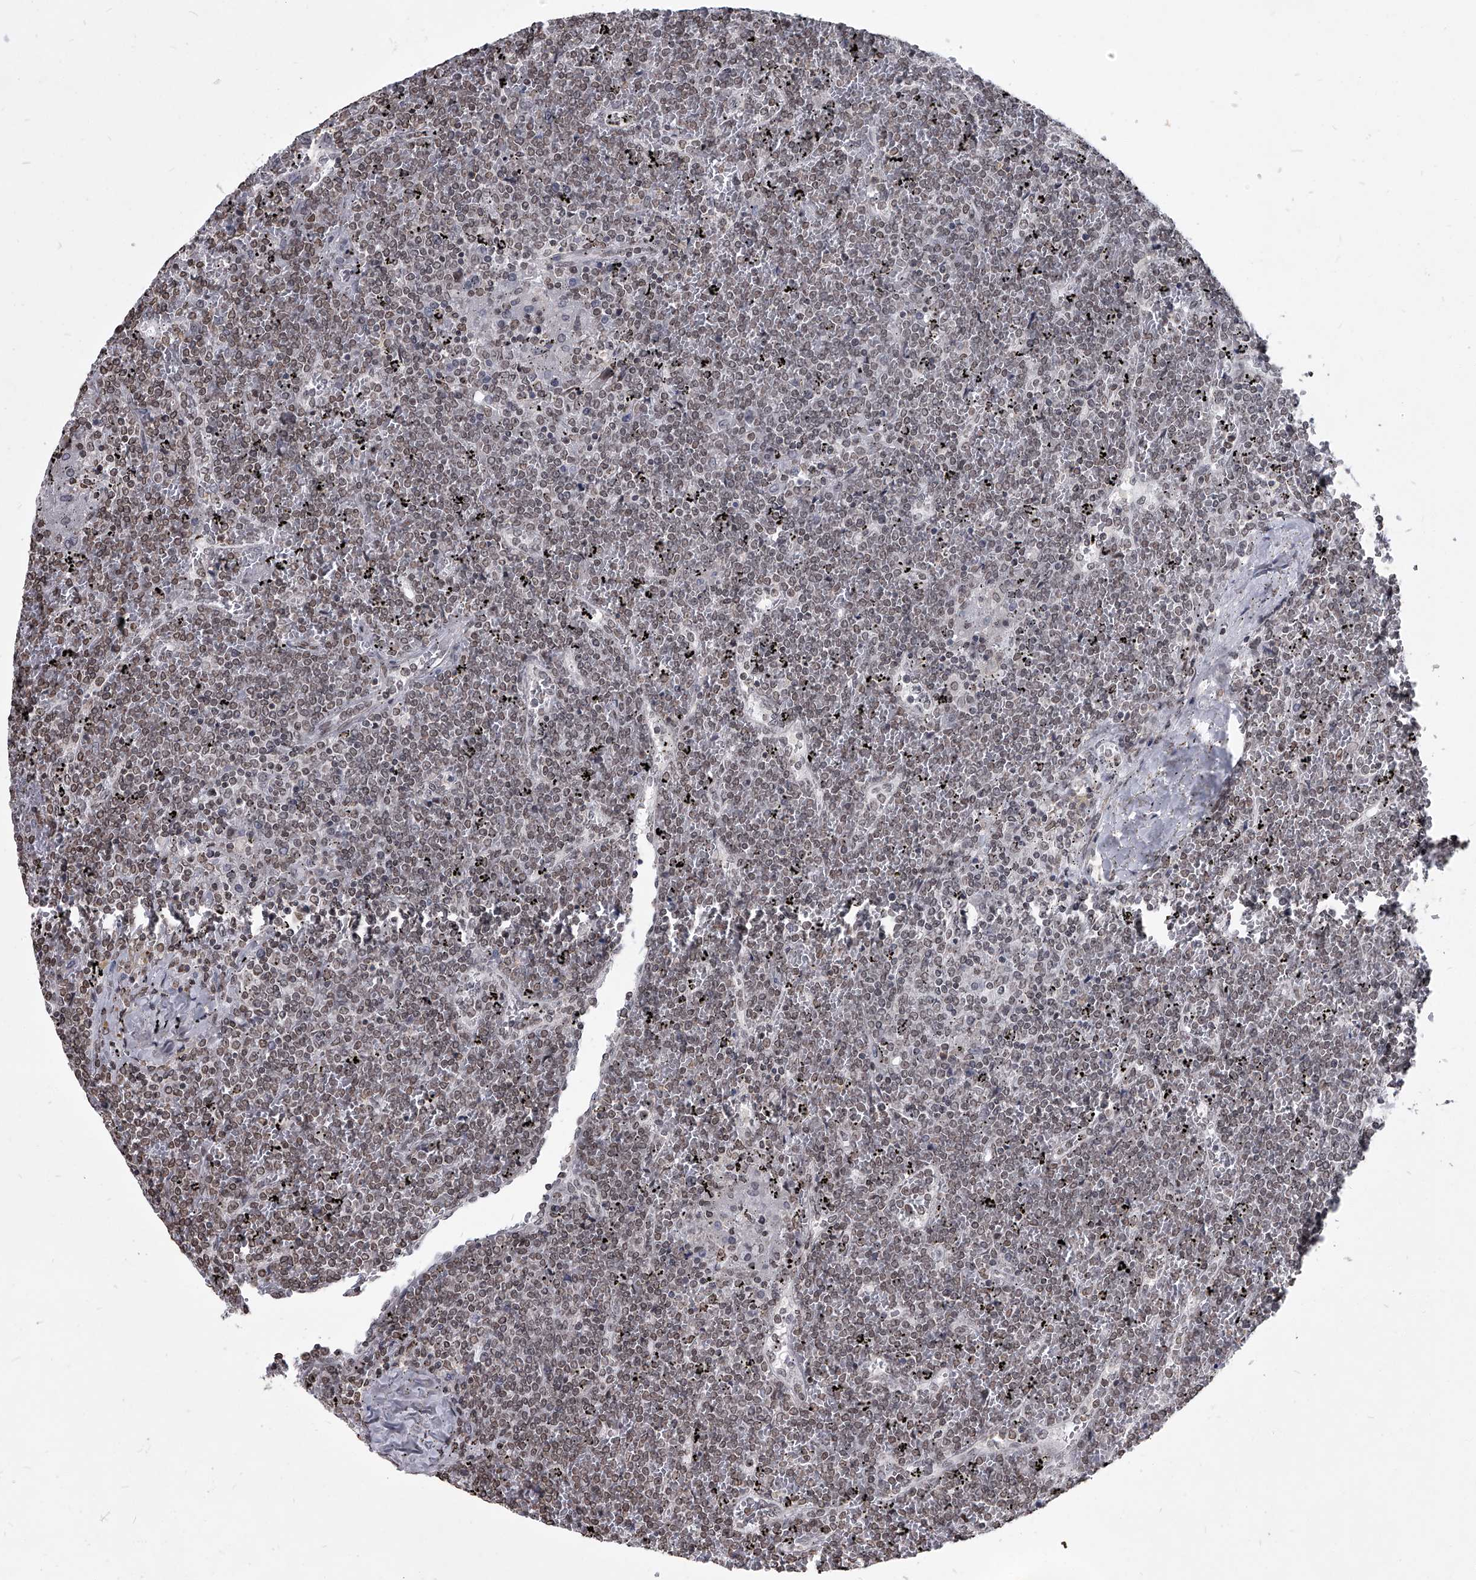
{"staining": {"intensity": "weak", "quantity": "25%-75%", "location": "nuclear"}, "tissue": "lymphoma", "cell_type": "Tumor cells", "image_type": "cancer", "snomed": [{"axis": "morphology", "description": "Malignant lymphoma, non-Hodgkin's type, Low grade"}, {"axis": "topography", "description": "Spleen"}], "caption": "Immunohistochemical staining of lymphoma demonstrates low levels of weak nuclear staining in about 25%-75% of tumor cells.", "gene": "PPIL4", "patient": {"sex": "female", "age": 19}}